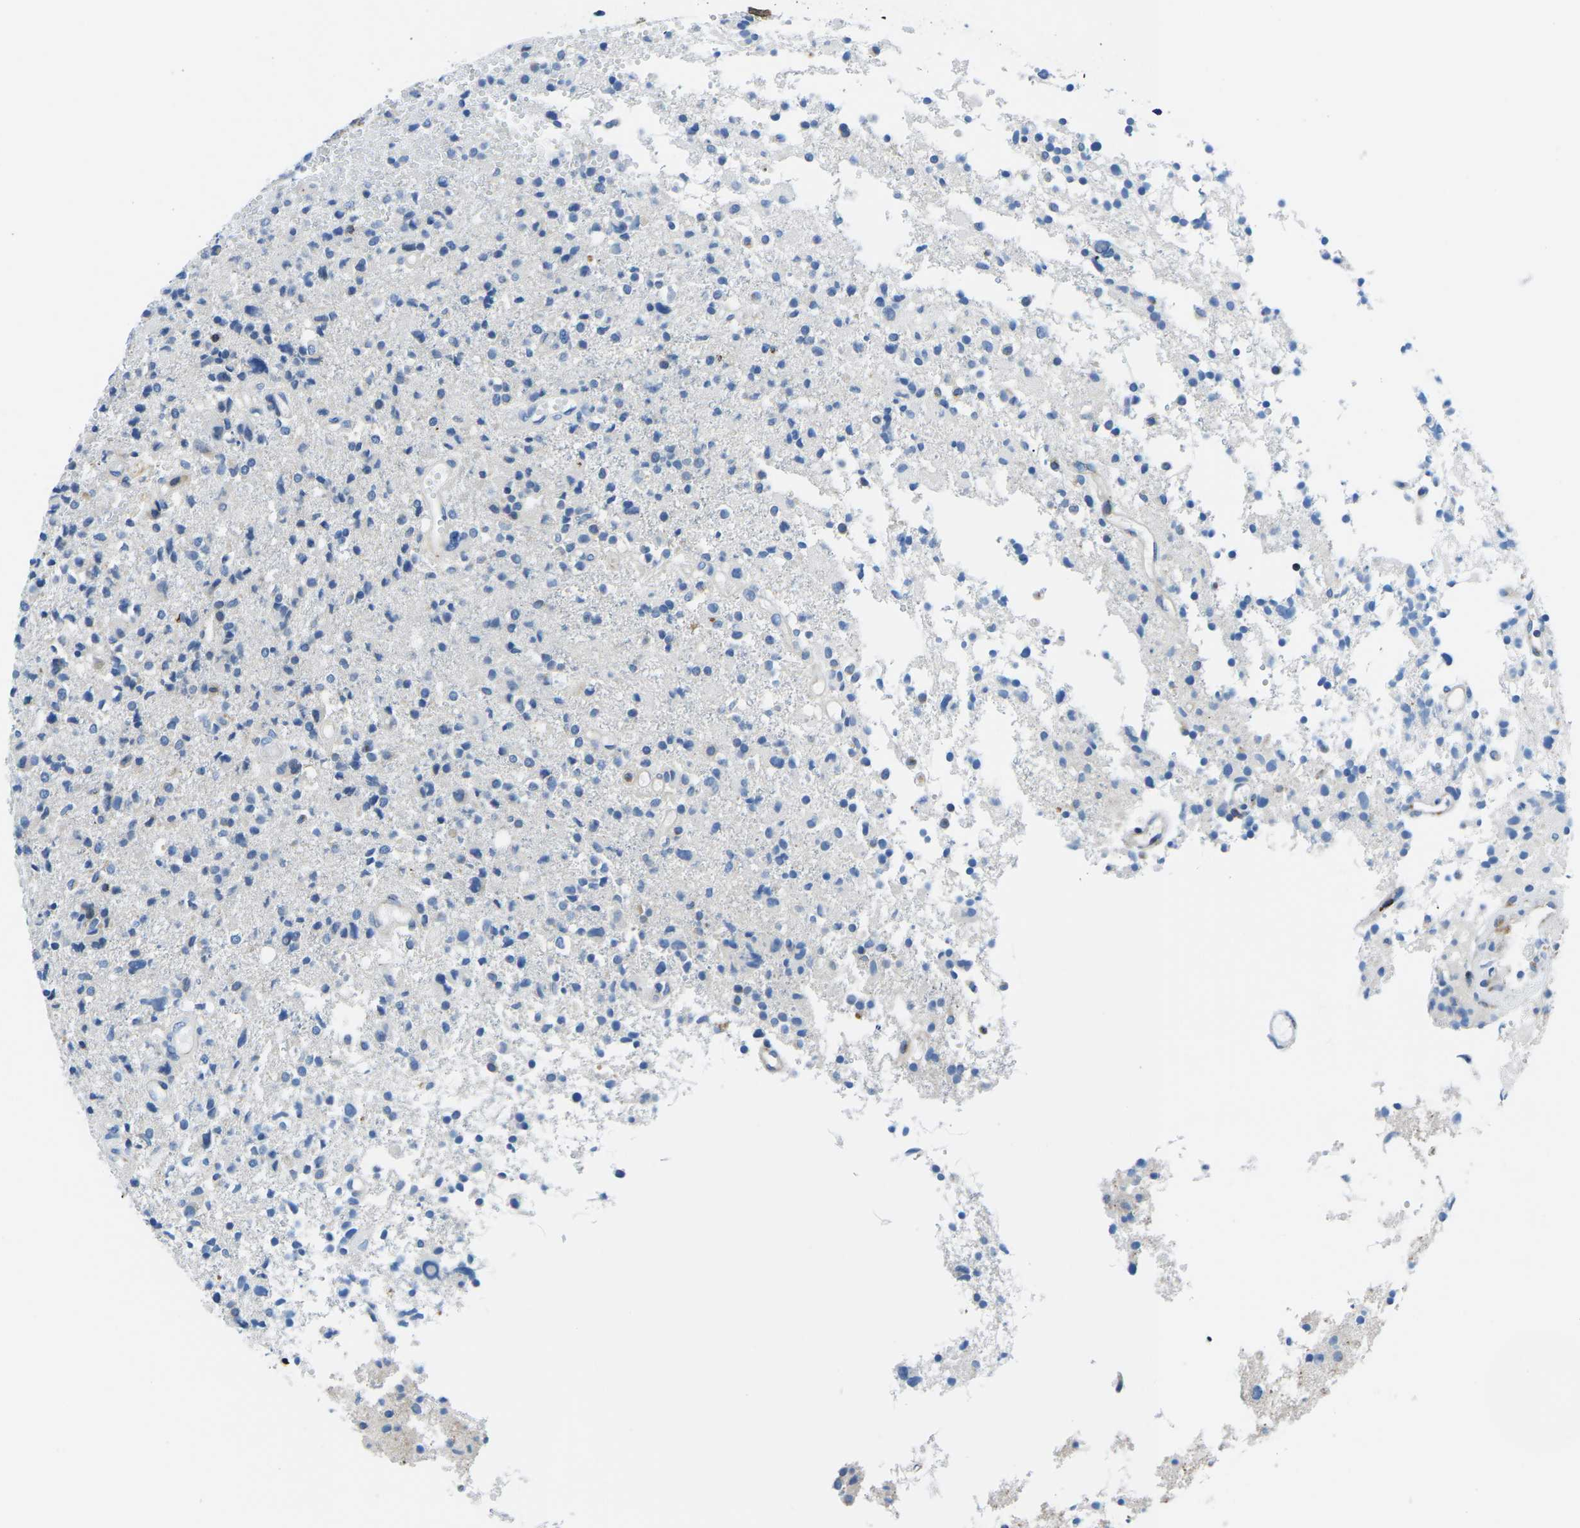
{"staining": {"intensity": "negative", "quantity": "none", "location": "none"}, "tissue": "glioma", "cell_type": "Tumor cells", "image_type": "cancer", "snomed": [{"axis": "morphology", "description": "Glioma, malignant, High grade"}, {"axis": "topography", "description": "Brain"}], "caption": "A micrograph of malignant glioma (high-grade) stained for a protein demonstrates no brown staining in tumor cells.", "gene": "MC4R", "patient": {"sex": "female", "age": 59}}